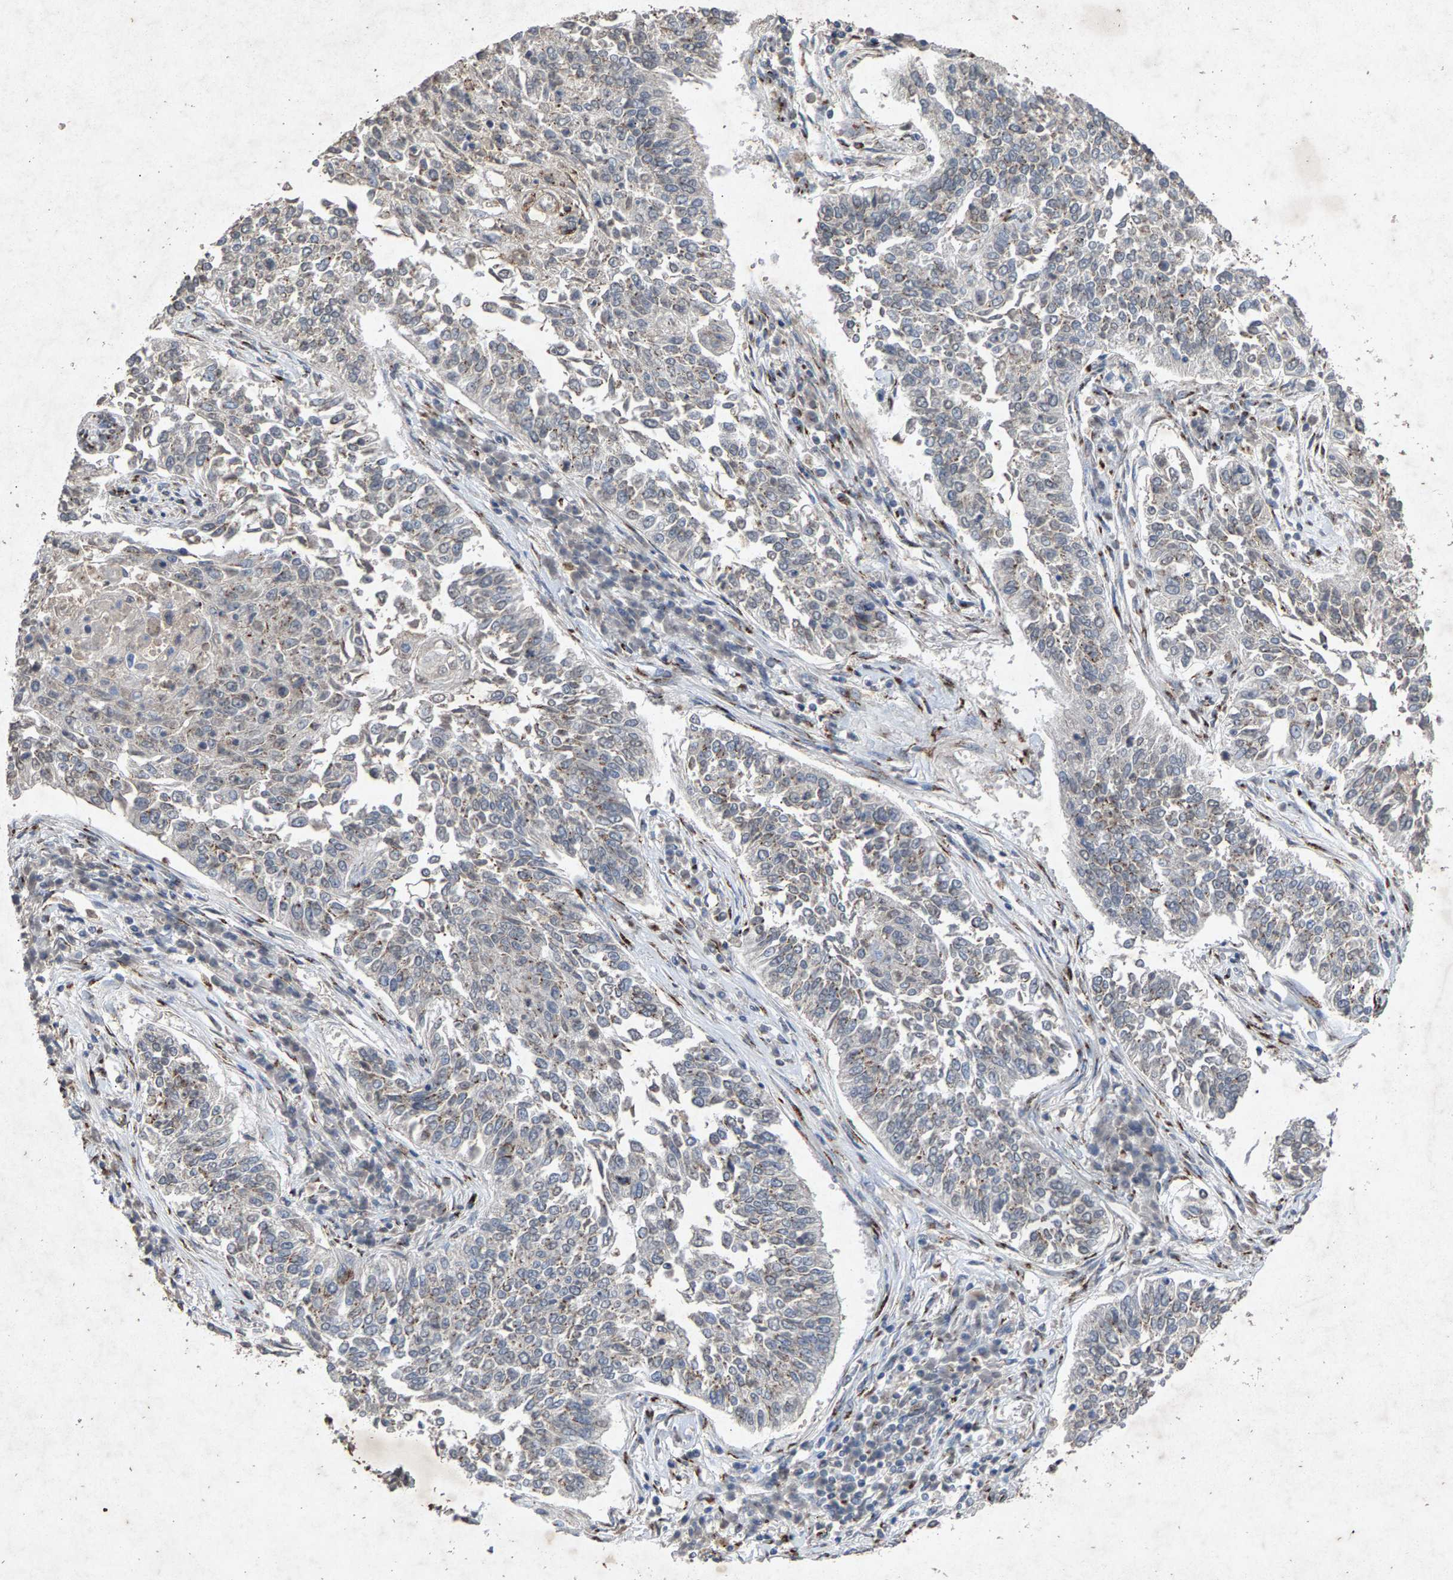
{"staining": {"intensity": "weak", "quantity": "25%-75%", "location": "cytoplasmic/membranous"}, "tissue": "lung cancer", "cell_type": "Tumor cells", "image_type": "cancer", "snomed": [{"axis": "morphology", "description": "Normal tissue, NOS"}, {"axis": "morphology", "description": "Squamous cell carcinoma, NOS"}, {"axis": "topography", "description": "Cartilage tissue"}, {"axis": "topography", "description": "Bronchus"}, {"axis": "topography", "description": "Lung"}], "caption": "Tumor cells reveal weak cytoplasmic/membranous positivity in about 25%-75% of cells in lung cancer (squamous cell carcinoma).", "gene": "MAN2A1", "patient": {"sex": "female", "age": 49}}